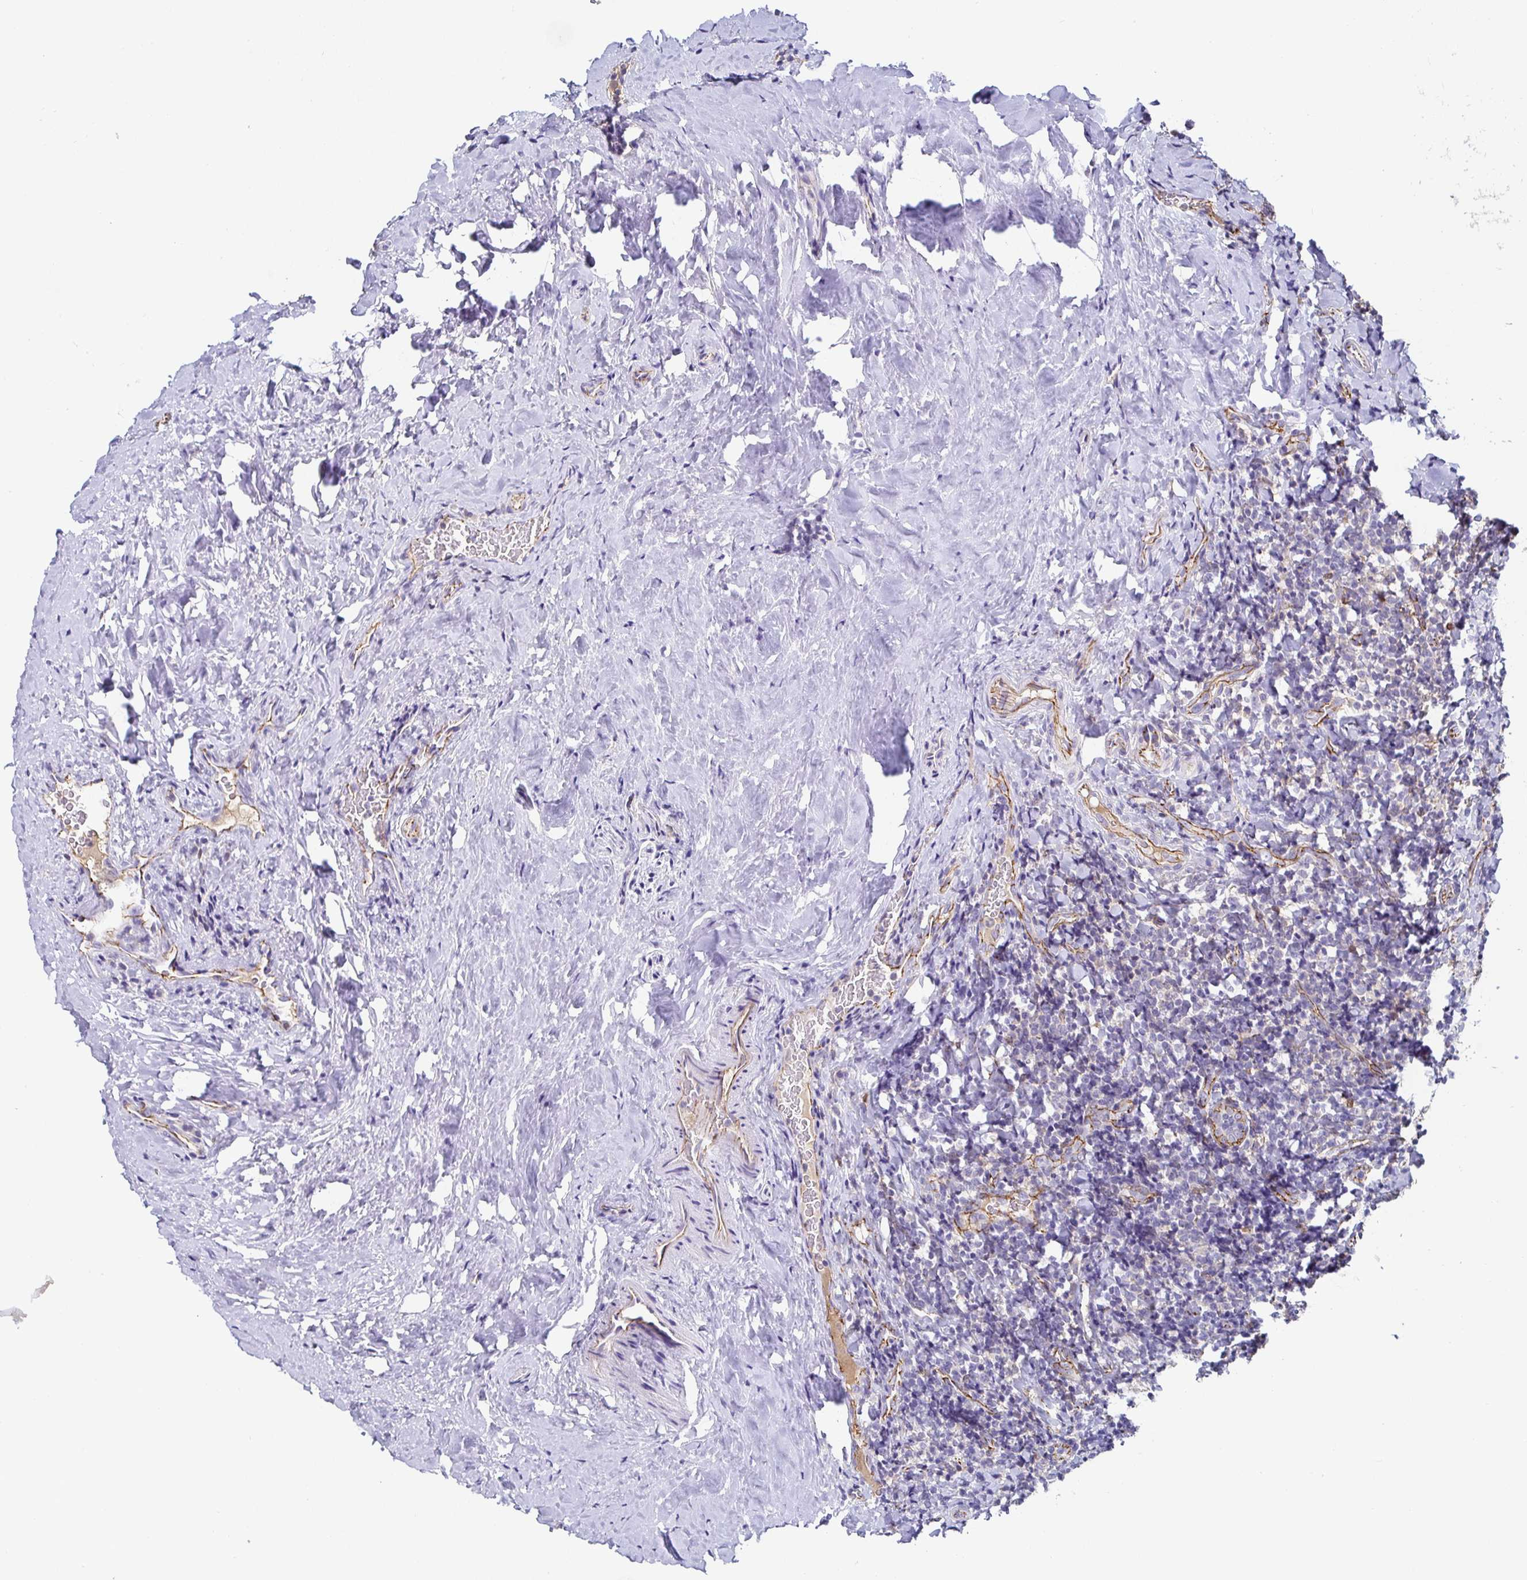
{"staining": {"intensity": "negative", "quantity": "none", "location": "none"}, "tissue": "tonsil", "cell_type": "Germinal center cells", "image_type": "normal", "snomed": [{"axis": "morphology", "description": "Normal tissue, NOS"}, {"axis": "topography", "description": "Tonsil"}], "caption": "A high-resolution micrograph shows IHC staining of normal tonsil, which displays no significant positivity in germinal center cells. (Brightfield microscopy of DAB (3,3'-diaminobenzidine) IHC at high magnification).", "gene": "PIWIL3", "patient": {"sex": "male", "age": 17}}